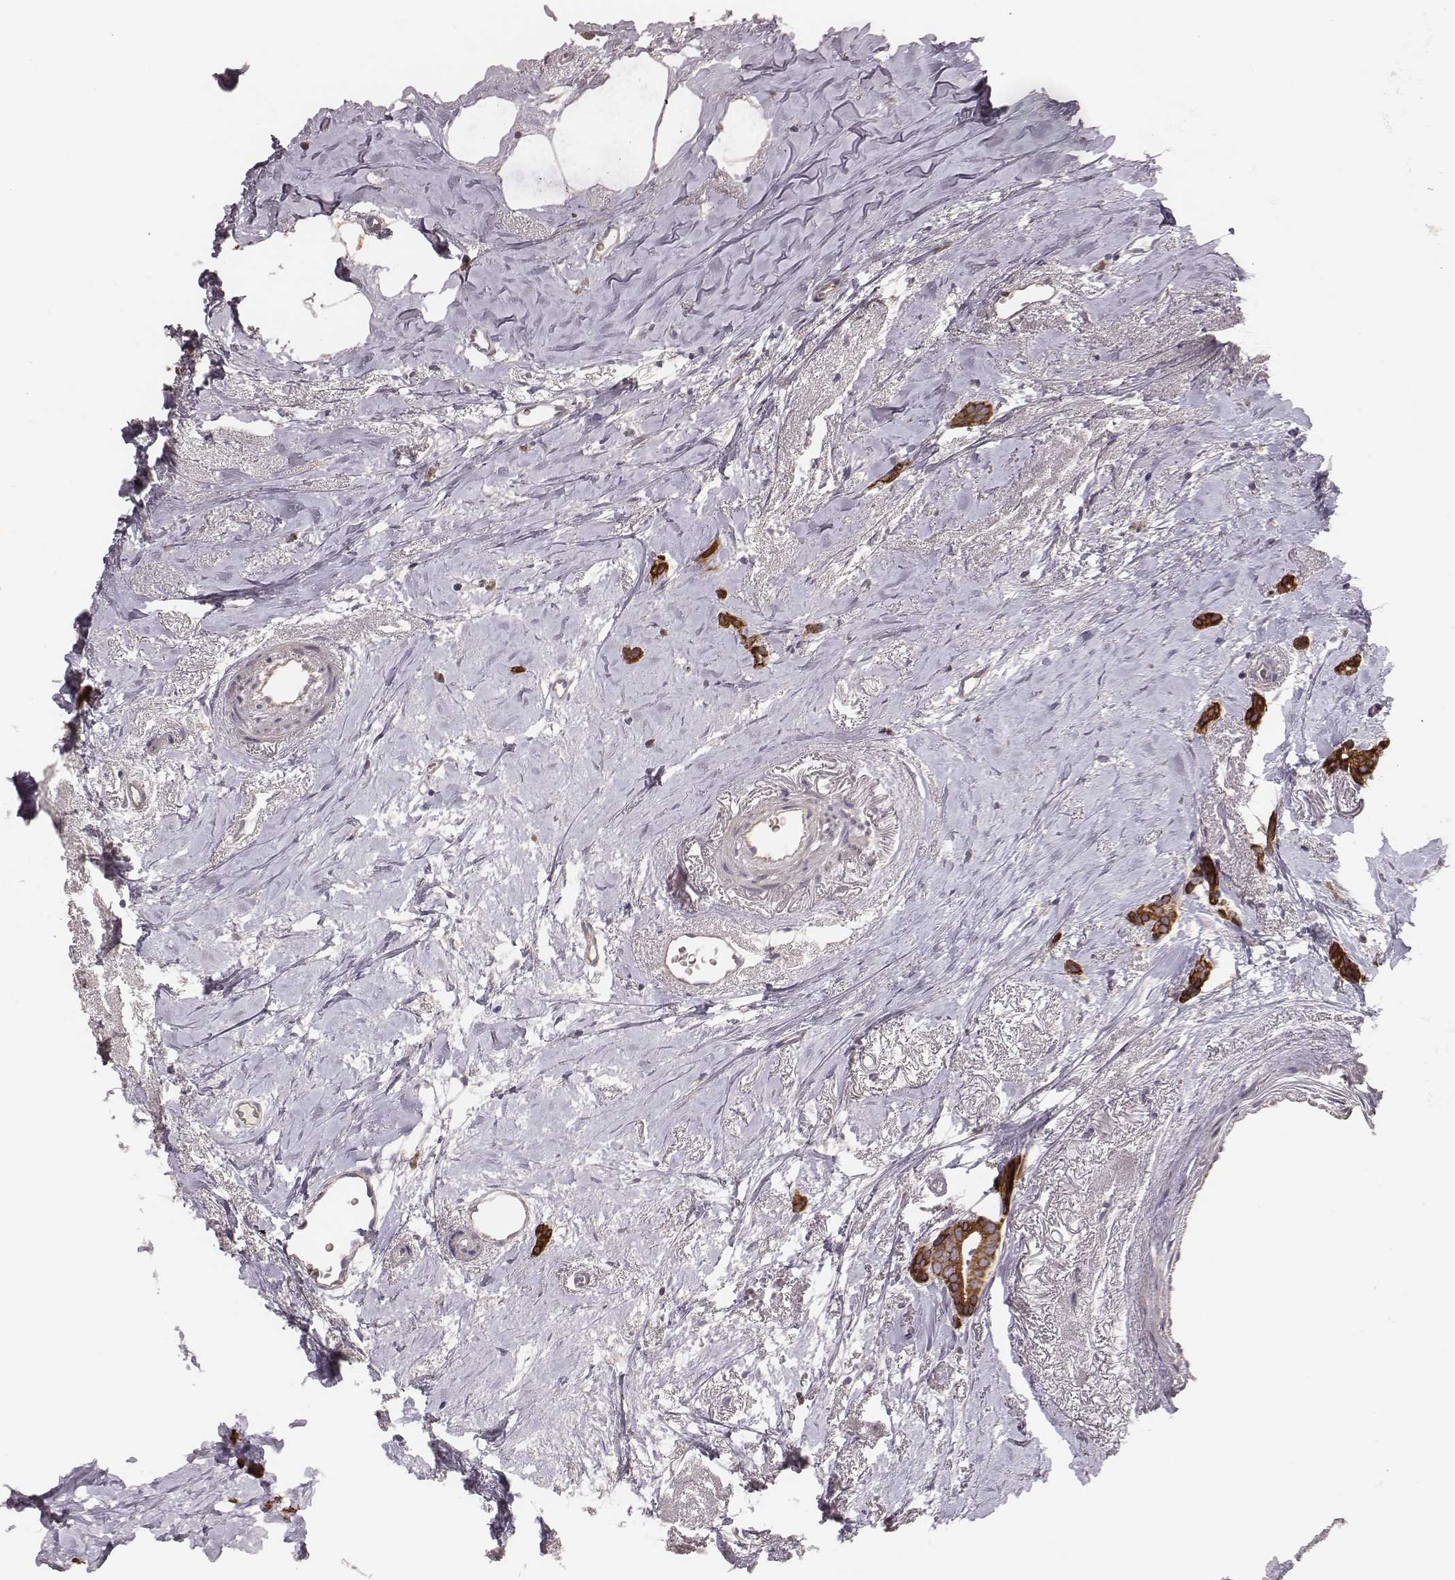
{"staining": {"intensity": "strong", "quantity": ">75%", "location": "cytoplasmic/membranous"}, "tissue": "breast cancer", "cell_type": "Tumor cells", "image_type": "cancer", "snomed": [{"axis": "morphology", "description": "Duct carcinoma"}, {"axis": "topography", "description": "Breast"}], "caption": "An image of human breast infiltrating ductal carcinoma stained for a protein shows strong cytoplasmic/membranous brown staining in tumor cells.", "gene": "HAVCR1", "patient": {"sex": "female", "age": 40}}